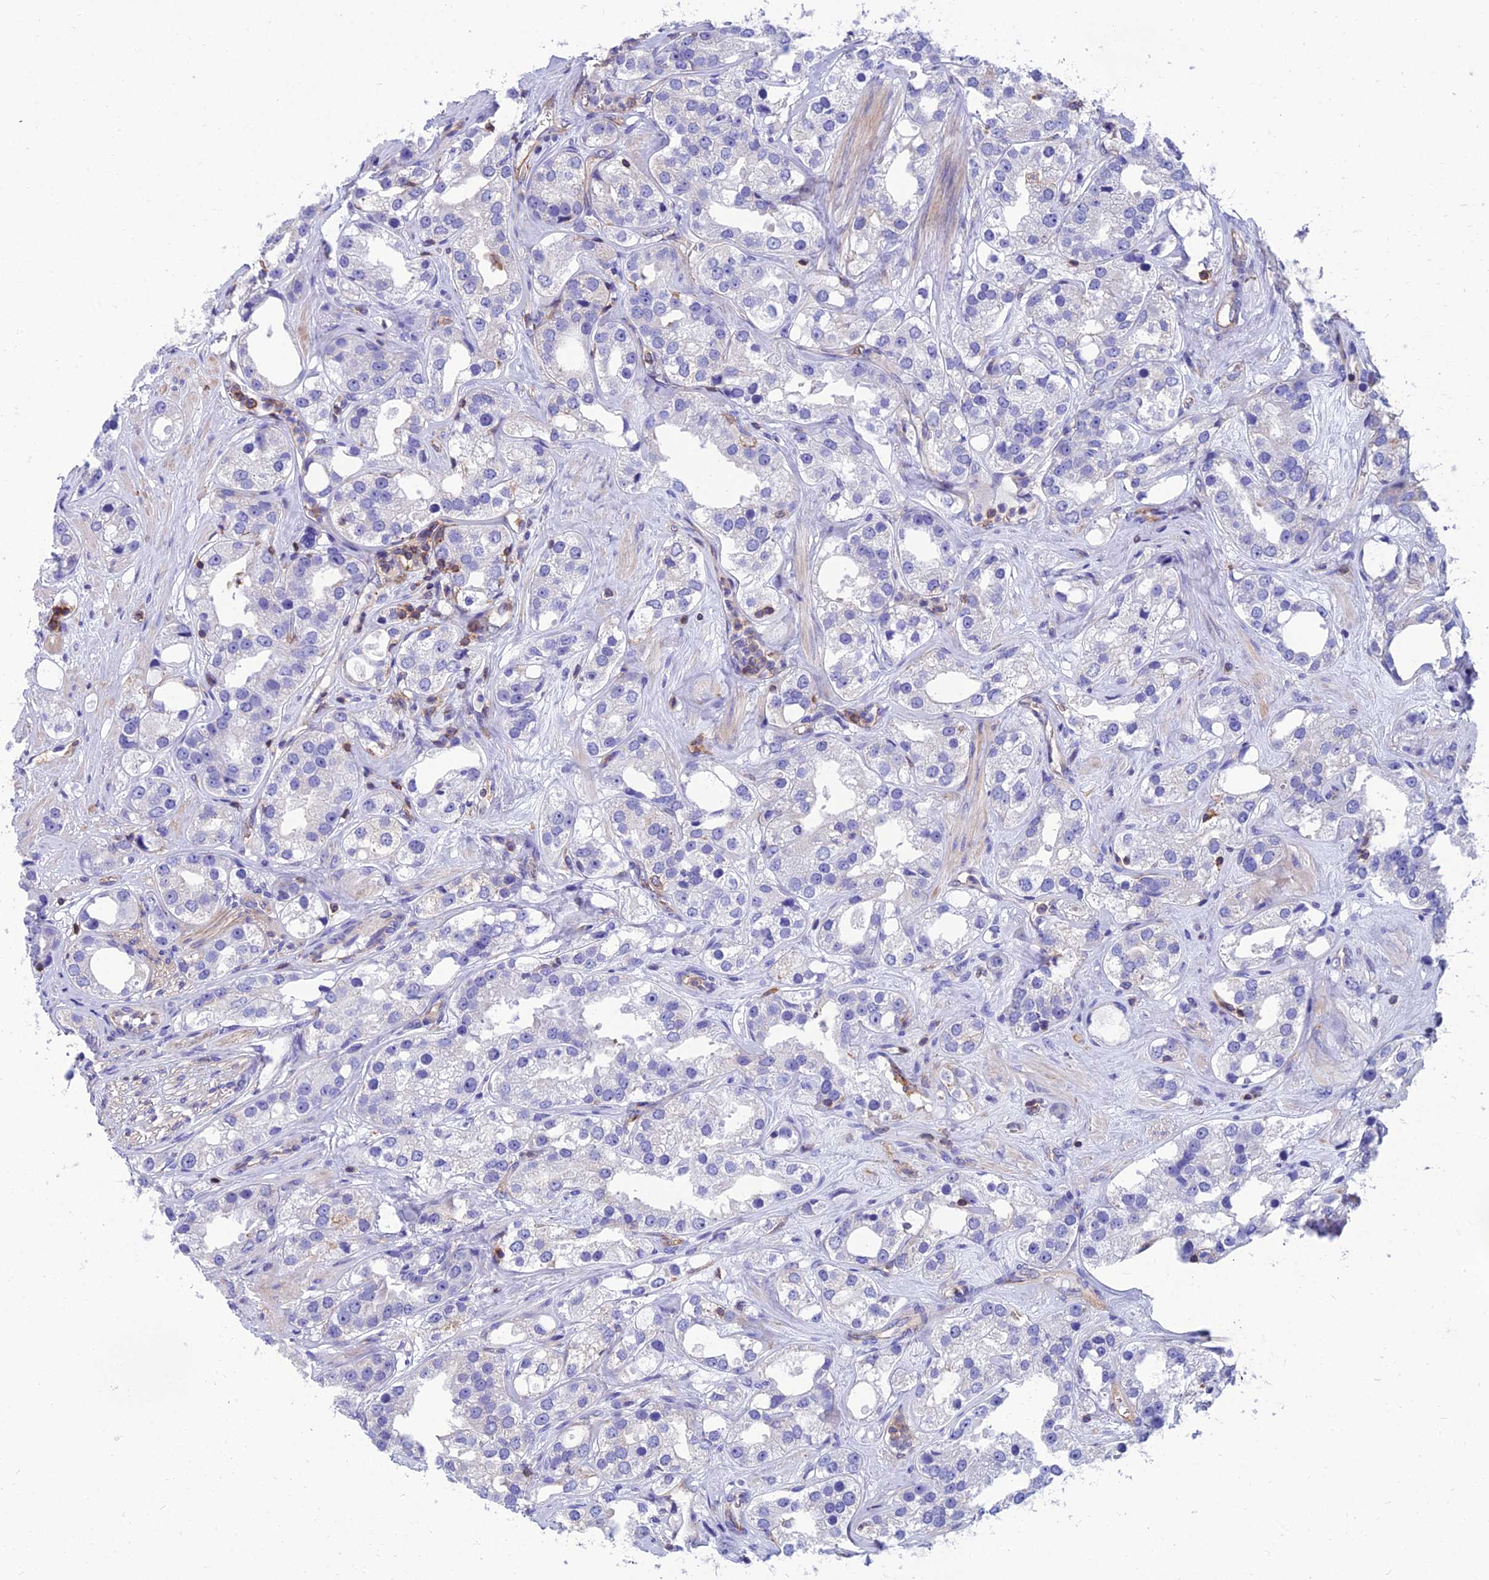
{"staining": {"intensity": "negative", "quantity": "none", "location": "none"}, "tissue": "prostate cancer", "cell_type": "Tumor cells", "image_type": "cancer", "snomed": [{"axis": "morphology", "description": "Adenocarcinoma, NOS"}, {"axis": "topography", "description": "Prostate"}], "caption": "Prostate cancer stained for a protein using immunohistochemistry displays no staining tumor cells.", "gene": "PPP1R18", "patient": {"sex": "male", "age": 79}}